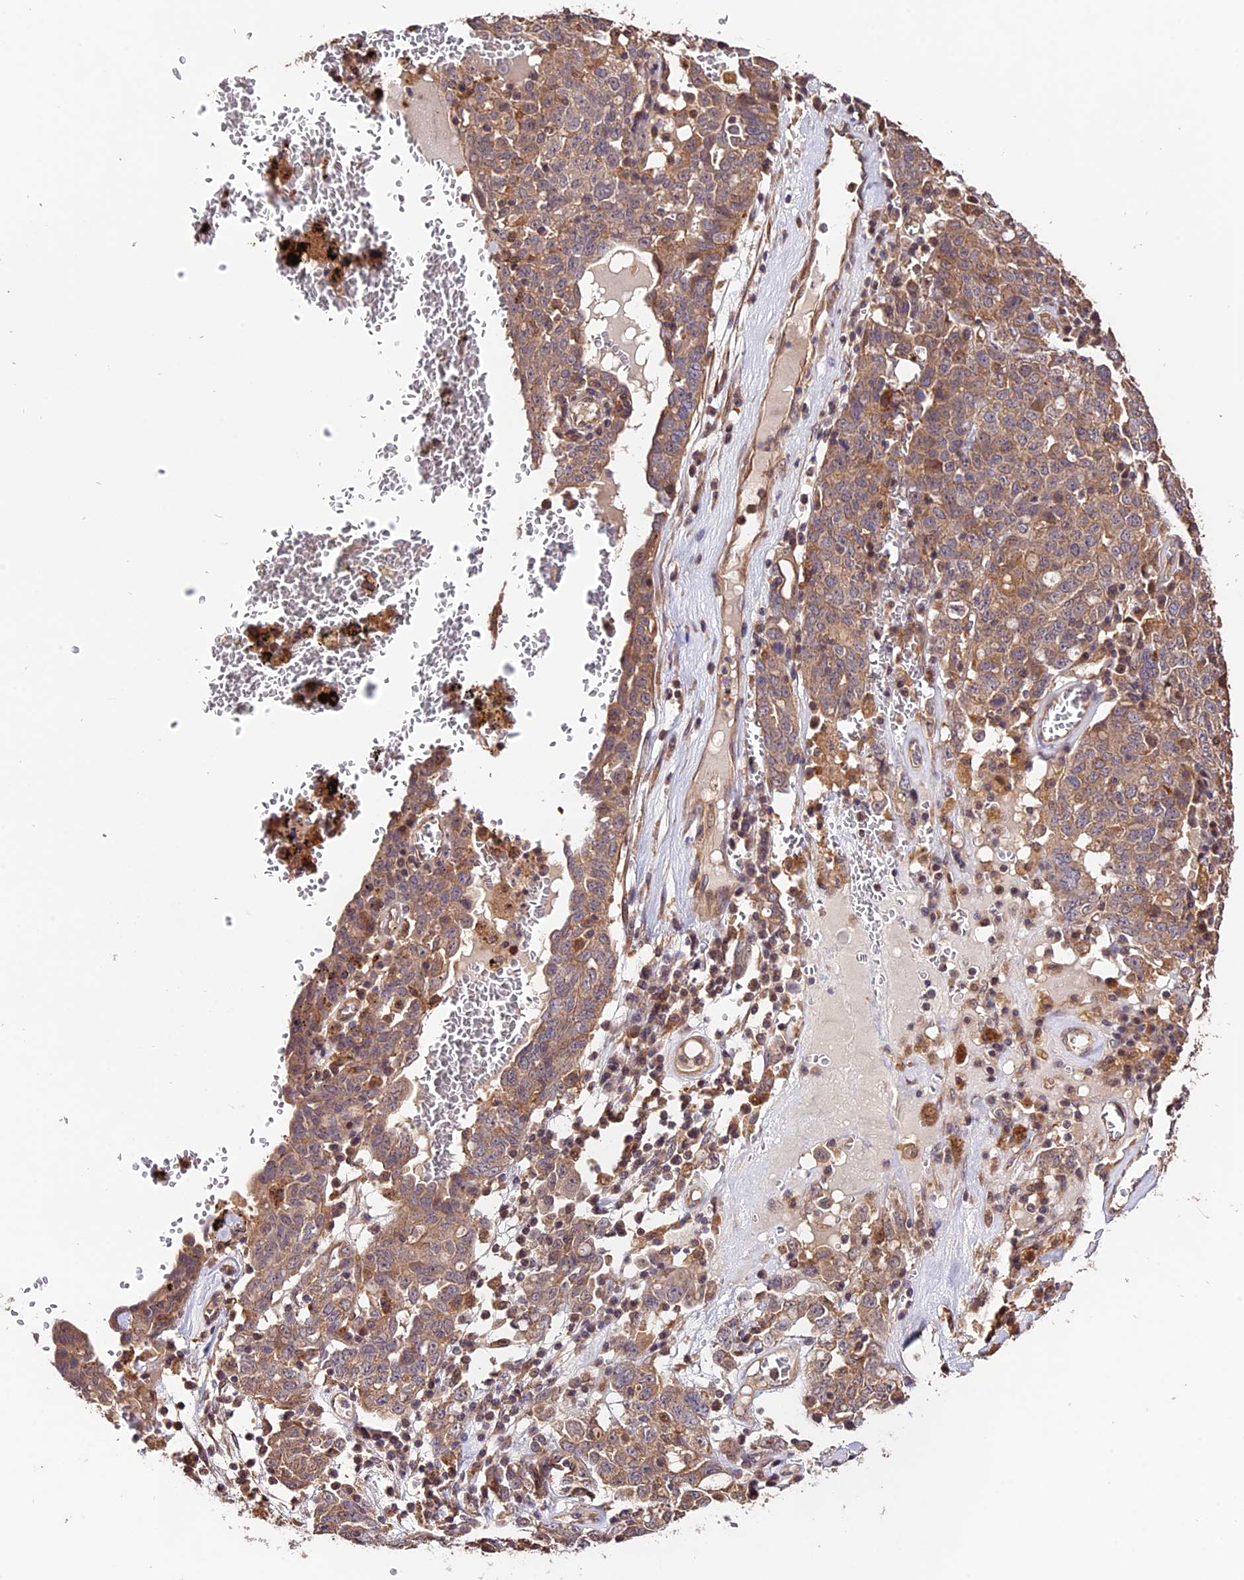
{"staining": {"intensity": "moderate", "quantity": ">75%", "location": "cytoplasmic/membranous"}, "tissue": "ovarian cancer", "cell_type": "Tumor cells", "image_type": "cancer", "snomed": [{"axis": "morphology", "description": "Carcinoma, endometroid"}, {"axis": "topography", "description": "Ovary"}], "caption": "Immunohistochemistry histopathology image of ovarian cancer stained for a protein (brown), which displays medium levels of moderate cytoplasmic/membranous positivity in about >75% of tumor cells.", "gene": "CES3", "patient": {"sex": "female", "age": 62}}